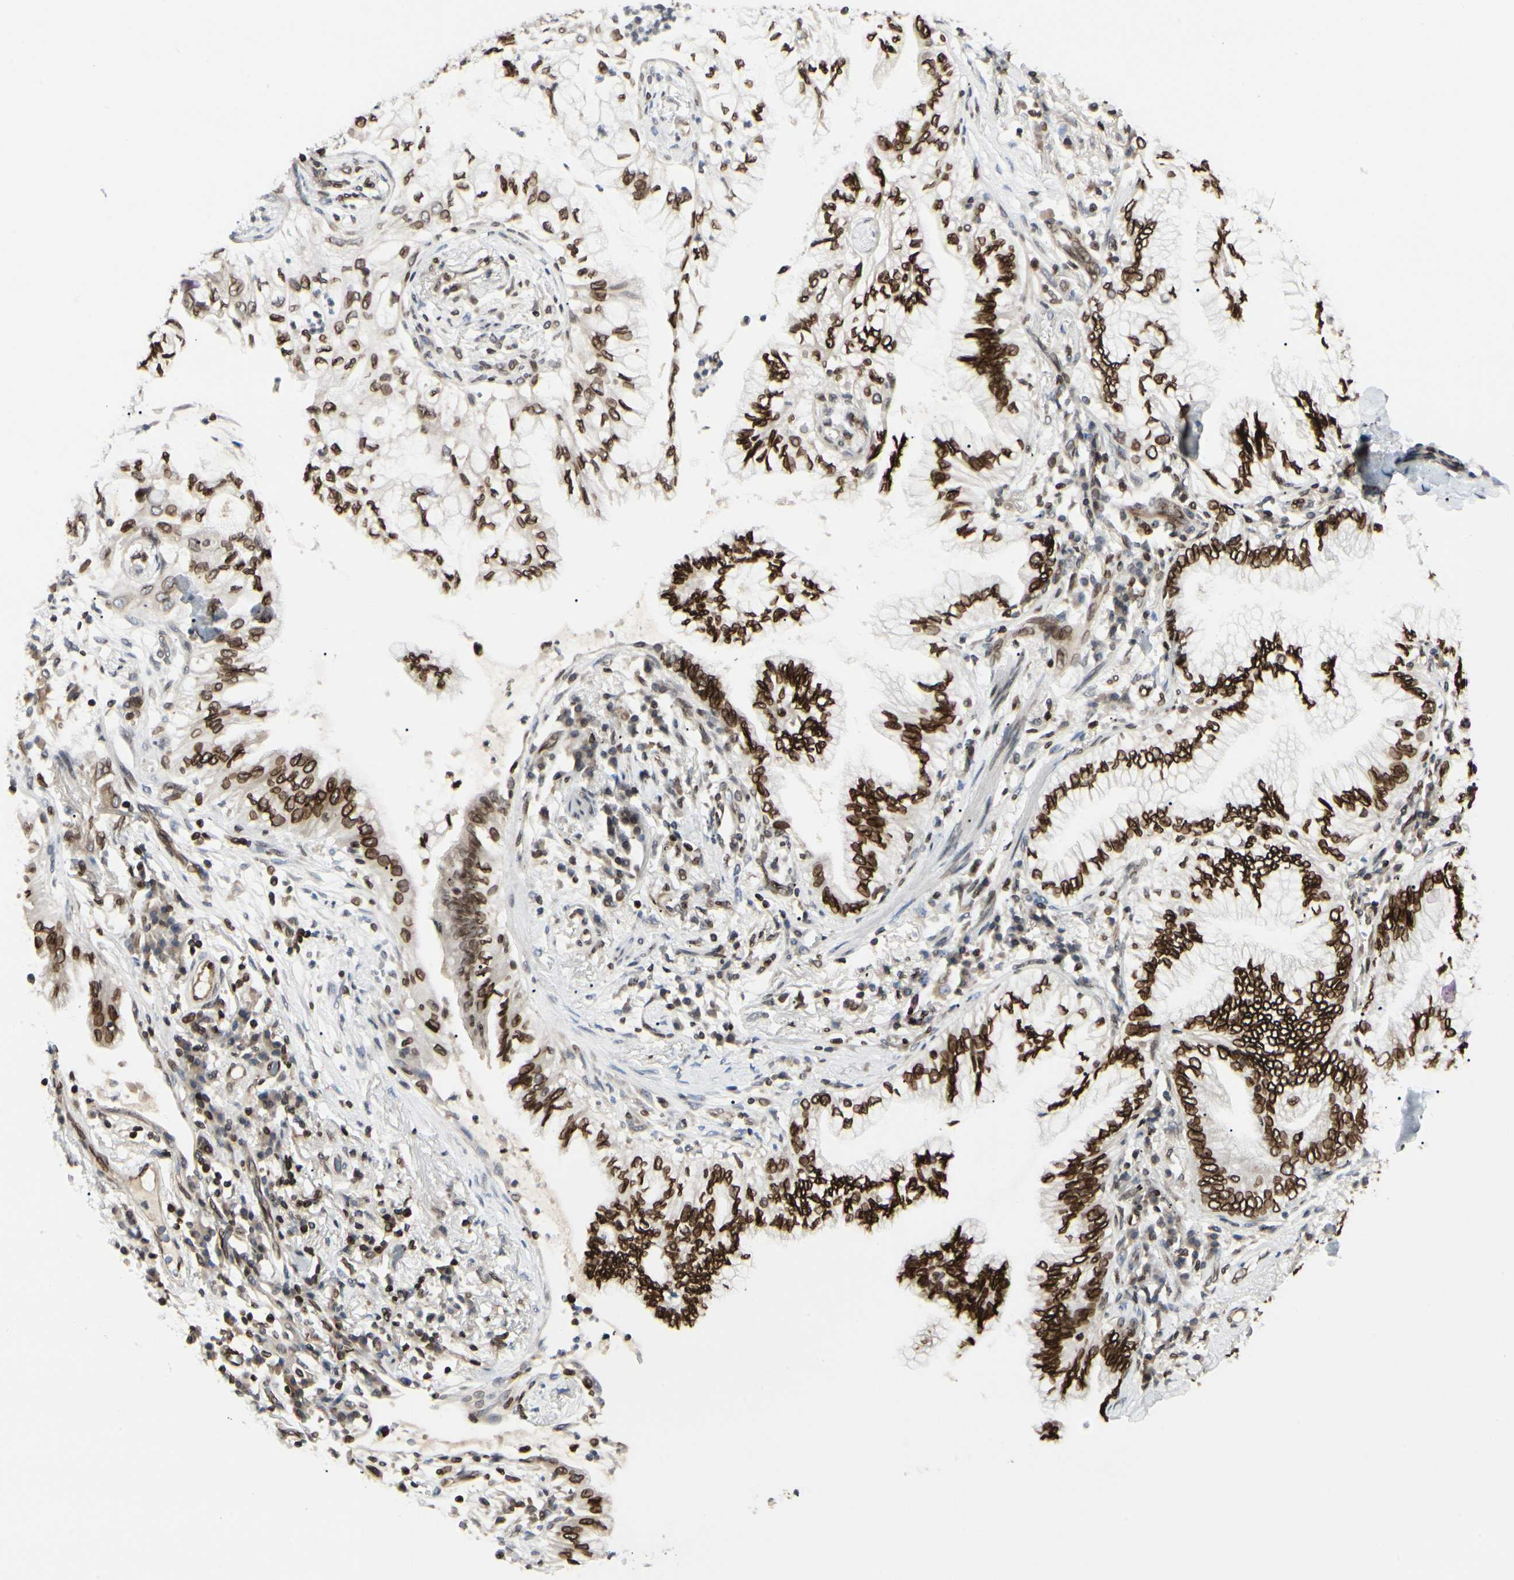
{"staining": {"intensity": "strong", "quantity": ">75%", "location": "cytoplasmic/membranous,nuclear"}, "tissue": "lung cancer", "cell_type": "Tumor cells", "image_type": "cancer", "snomed": [{"axis": "morphology", "description": "Adenocarcinoma, NOS"}, {"axis": "topography", "description": "Lung"}], "caption": "Protein analysis of lung cancer (adenocarcinoma) tissue shows strong cytoplasmic/membranous and nuclear expression in about >75% of tumor cells. Using DAB (brown) and hematoxylin (blue) stains, captured at high magnification using brightfield microscopy.", "gene": "TMPO", "patient": {"sex": "female", "age": 70}}